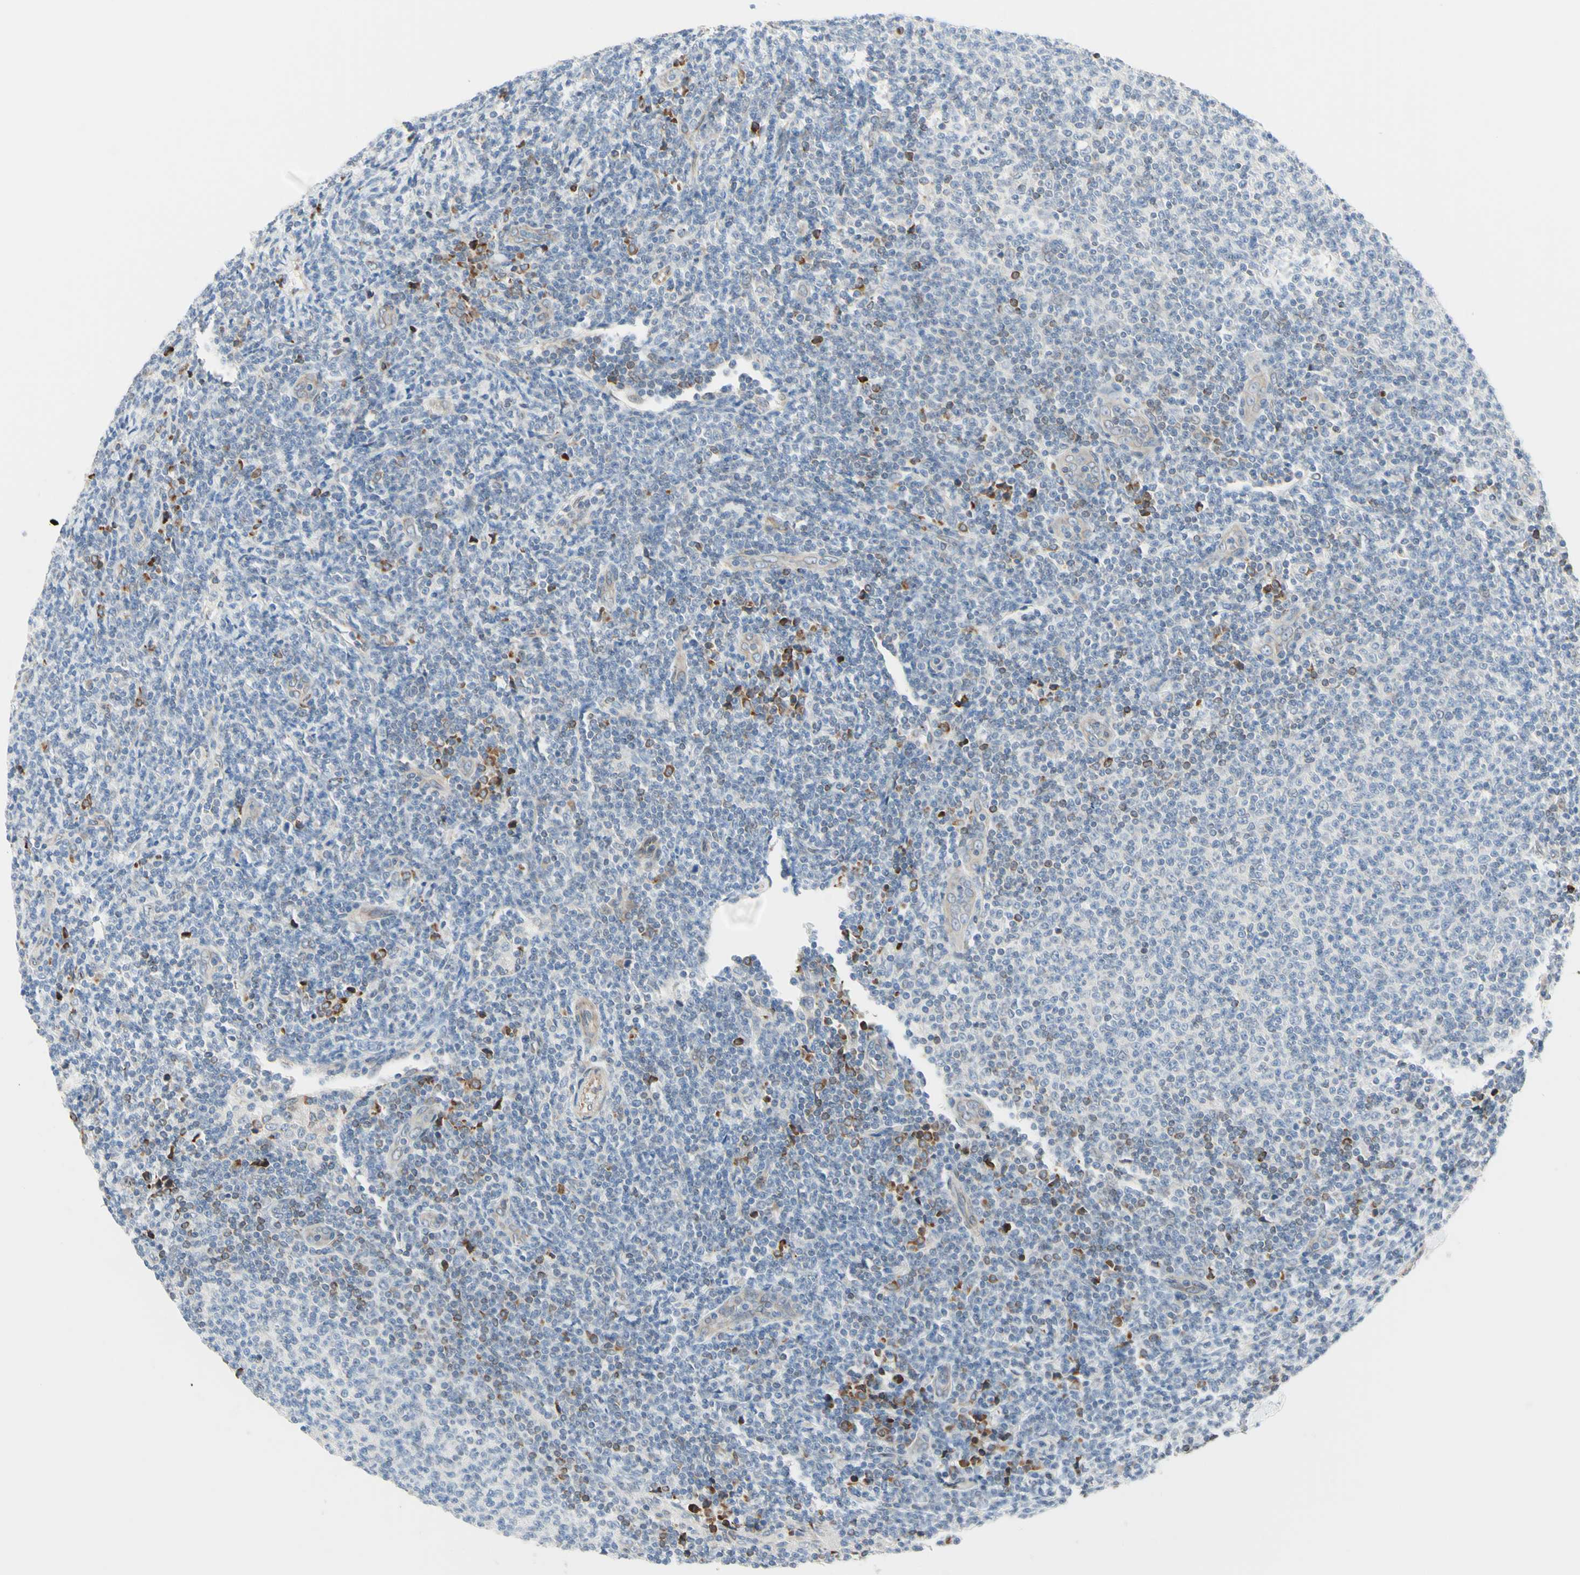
{"staining": {"intensity": "negative", "quantity": "none", "location": "none"}, "tissue": "lymphoma", "cell_type": "Tumor cells", "image_type": "cancer", "snomed": [{"axis": "morphology", "description": "Malignant lymphoma, non-Hodgkin's type, Low grade"}, {"axis": "topography", "description": "Lymph node"}], "caption": "A photomicrograph of low-grade malignant lymphoma, non-Hodgkin's type stained for a protein displays no brown staining in tumor cells.", "gene": "TRAF2", "patient": {"sex": "male", "age": 66}}